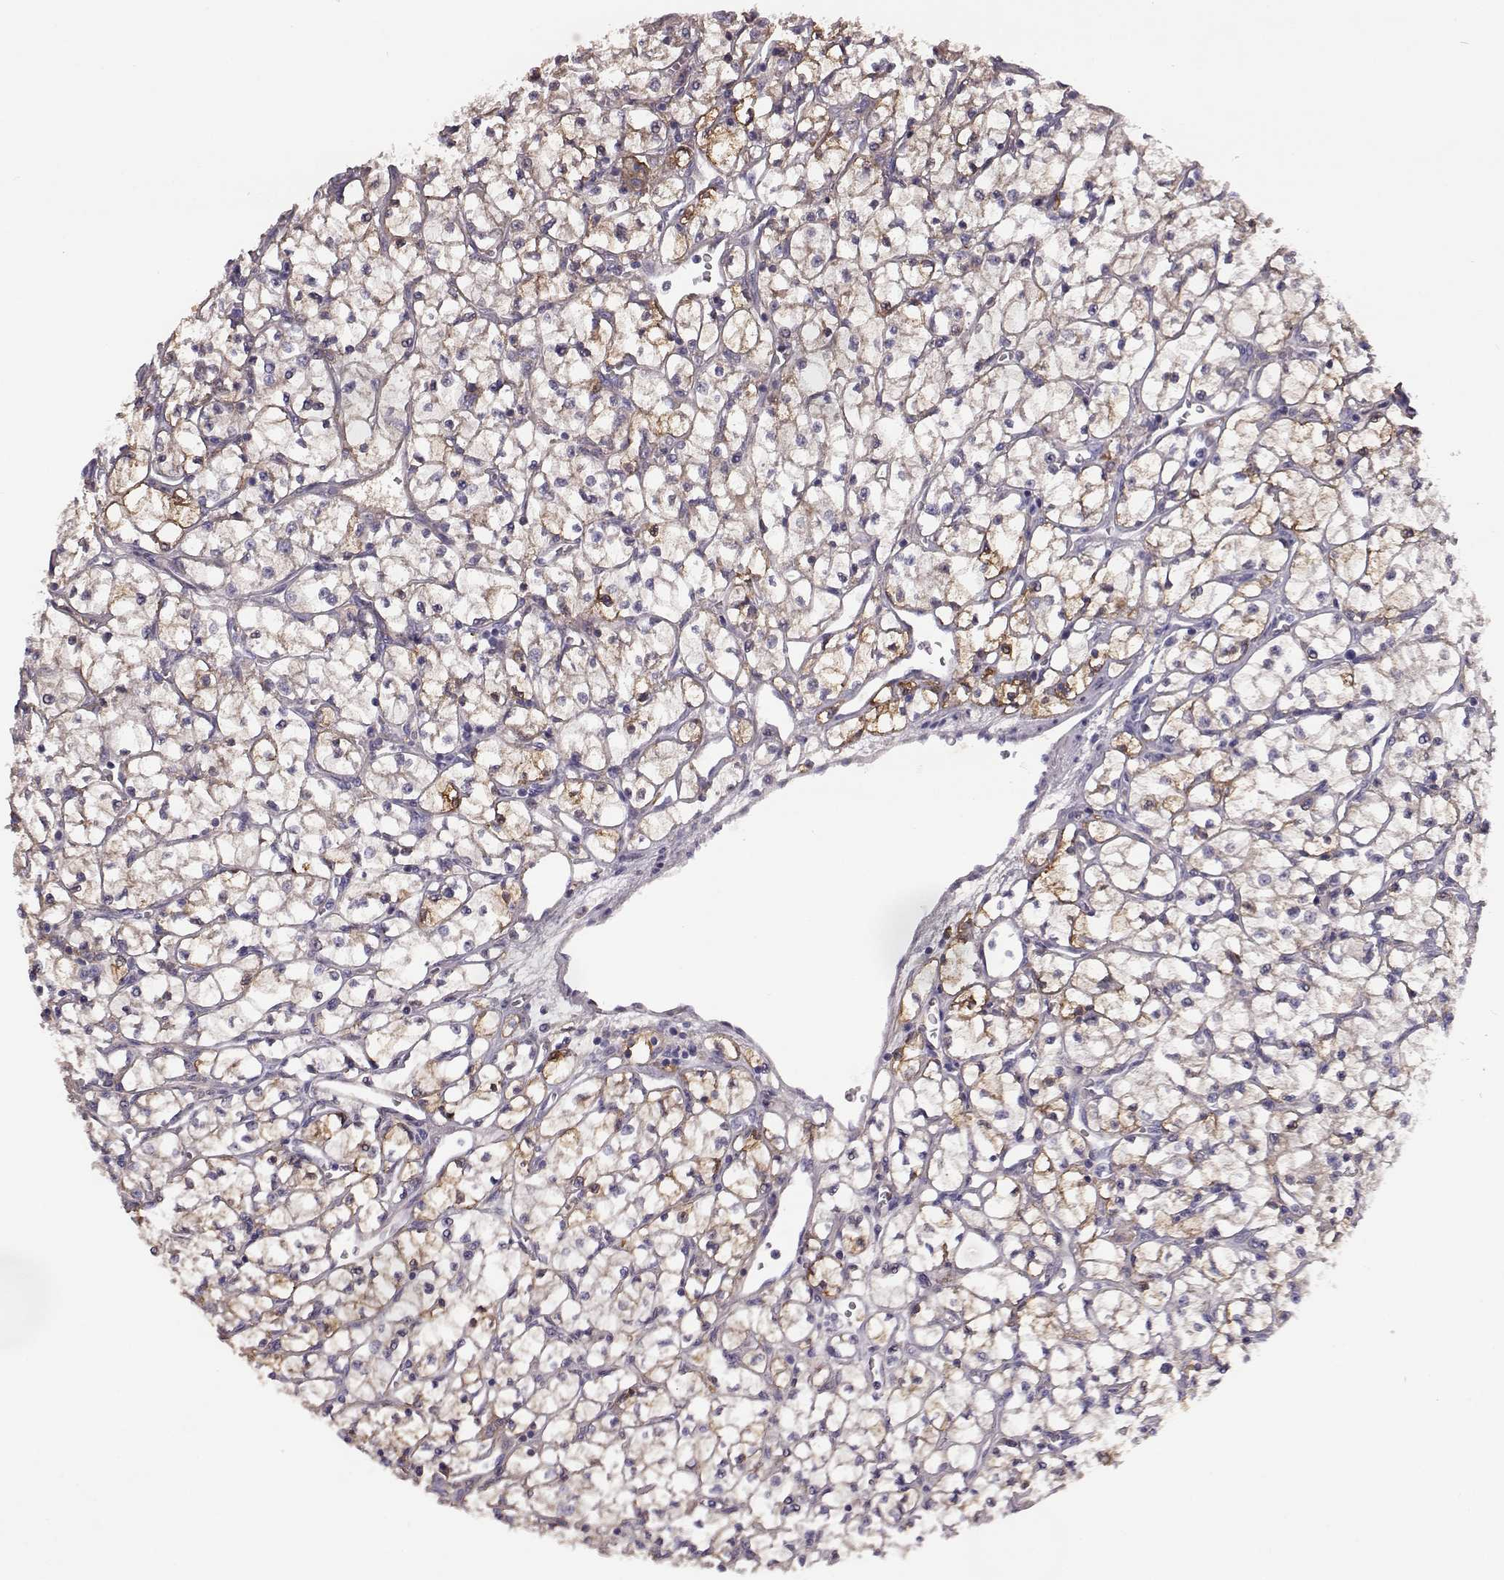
{"staining": {"intensity": "moderate", "quantity": ">75%", "location": "cytoplasmic/membranous"}, "tissue": "renal cancer", "cell_type": "Tumor cells", "image_type": "cancer", "snomed": [{"axis": "morphology", "description": "Adenocarcinoma, NOS"}, {"axis": "topography", "description": "Kidney"}], "caption": "A histopathology image showing moderate cytoplasmic/membranous expression in about >75% of tumor cells in adenocarcinoma (renal), as visualized by brown immunohistochemical staining.", "gene": "ADGRG5", "patient": {"sex": "female", "age": 64}}